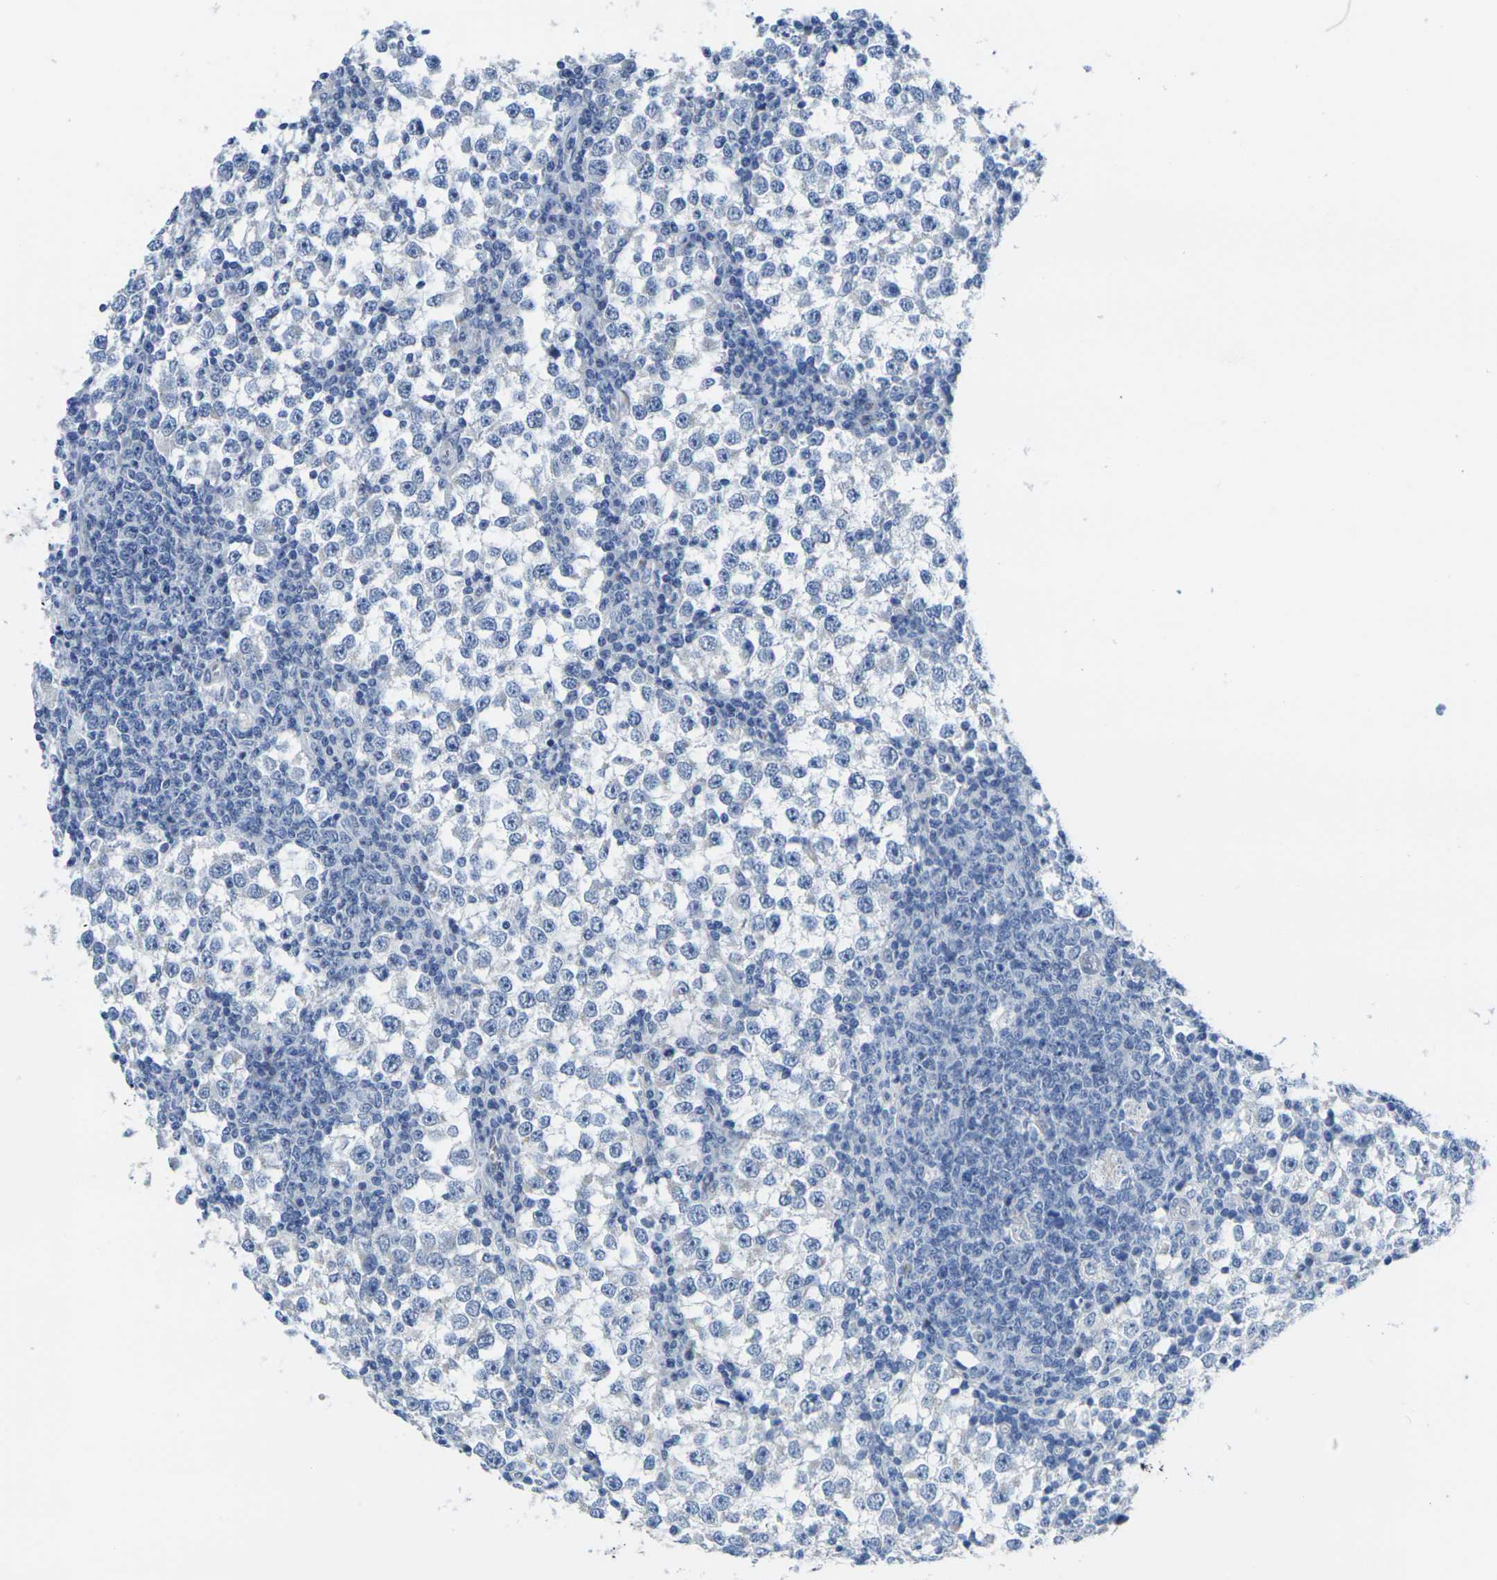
{"staining": {"intensity": "negative", "quantity": "none", "location": "none"}, "tissue": "testis cancer", "cell_type": "Tumor cells", "image_type": "cancer", "snomed": [{"axis": "morphology", "description": "Seminoma, NOS"}, {"axis": "topography", "description": "Testis"}], "caption": "IHC micrograph of neoplastic tissue: testis seminoma stained with DAB (3,3'-diaminobenzidine) displays no significant protein positivity in tumor cells.", "gene": "CRK", "patient": {"sex": "male", "age": 65}}